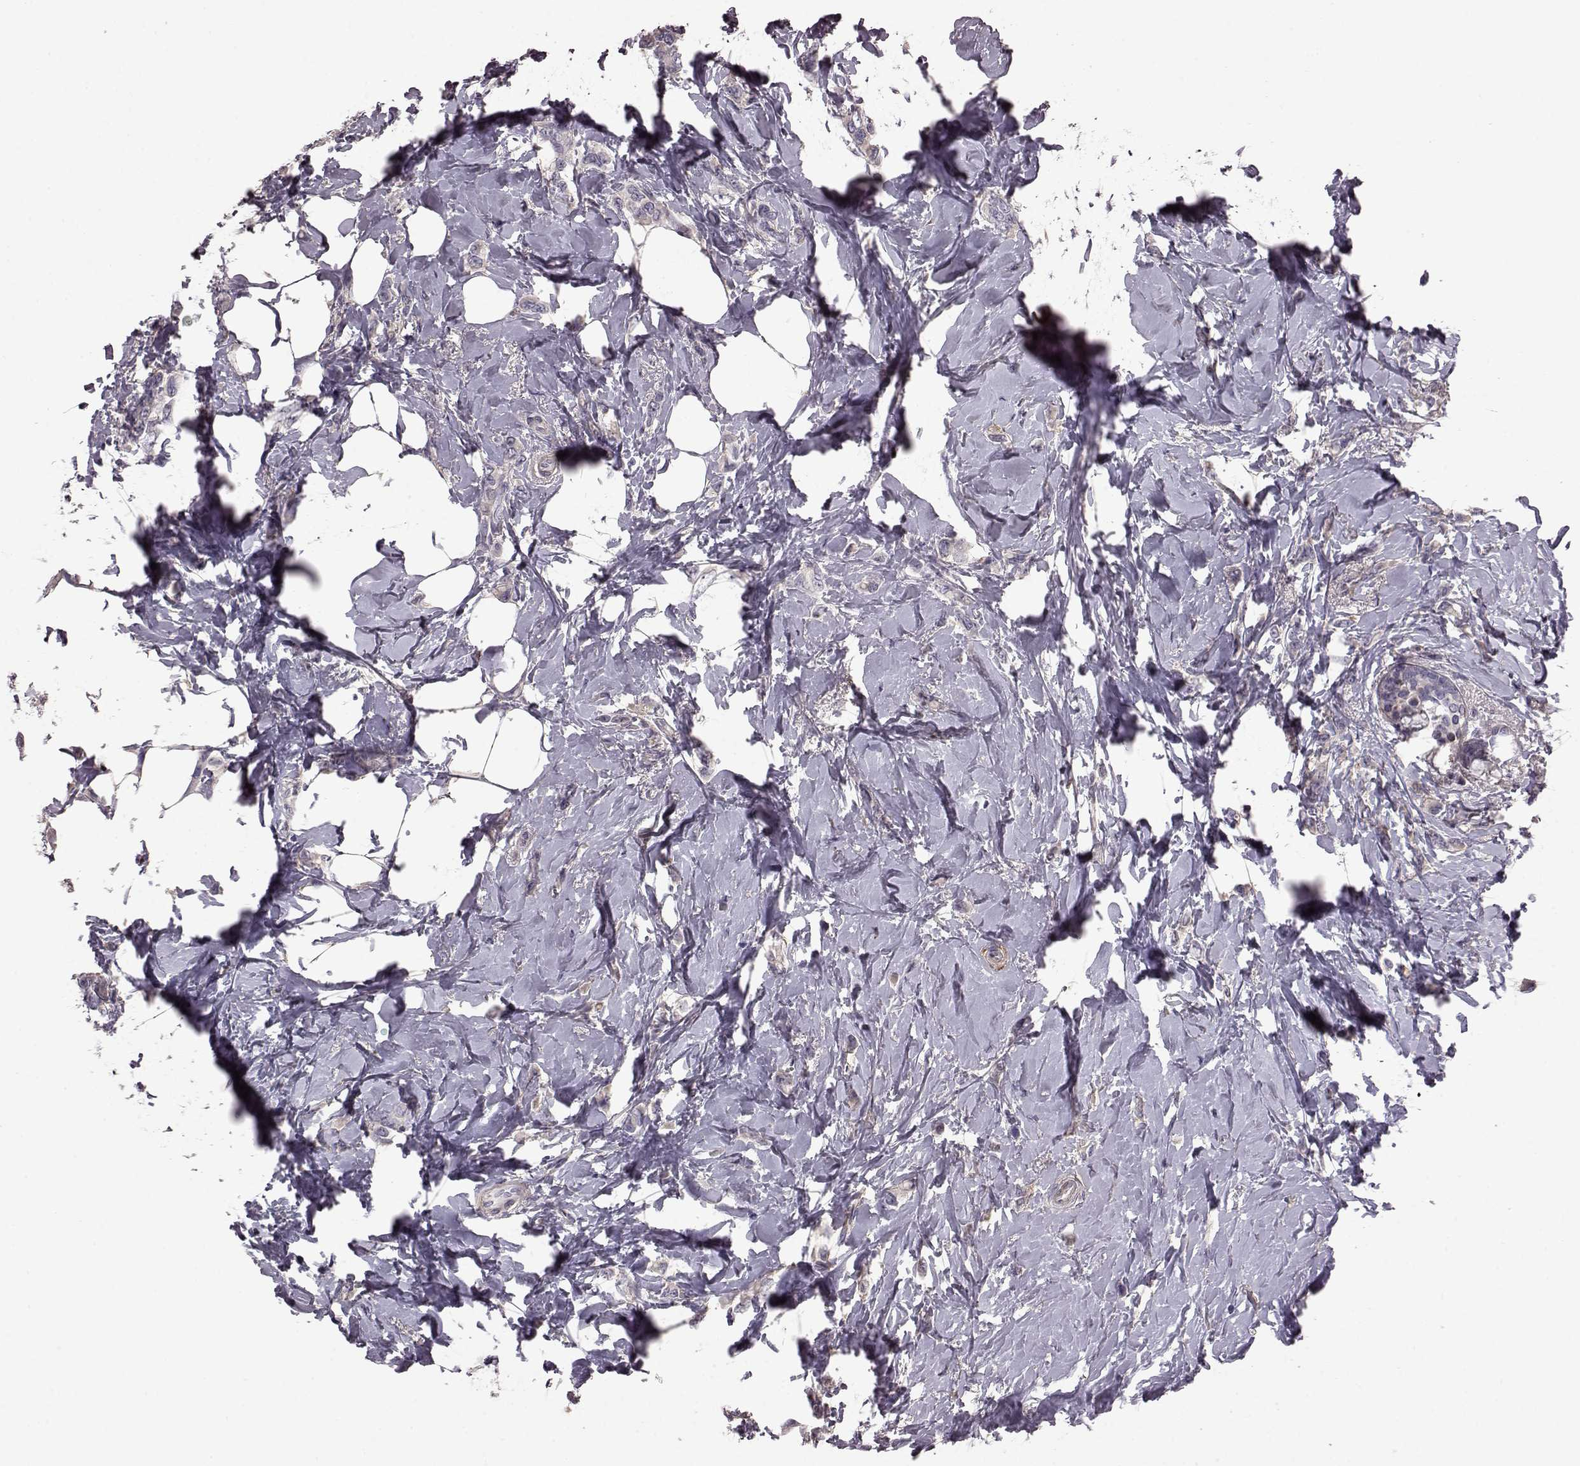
{"staining": {"intensity": "negative", "quantity": "none", "location": "none"}, "tissue": "breast cancer", "cell_type": "Tumor cells", "image_type": "cancer", "snomed": [{"axis": "morphology", "description": "Lobular carcinoma"}, {"axis": "topography", "description": "Breast"}], "caption": "Tumor cells show no significant protein expression in breast cancer.", "gene": "GRK1", "patient": {"sex": "female", "age": 66}}